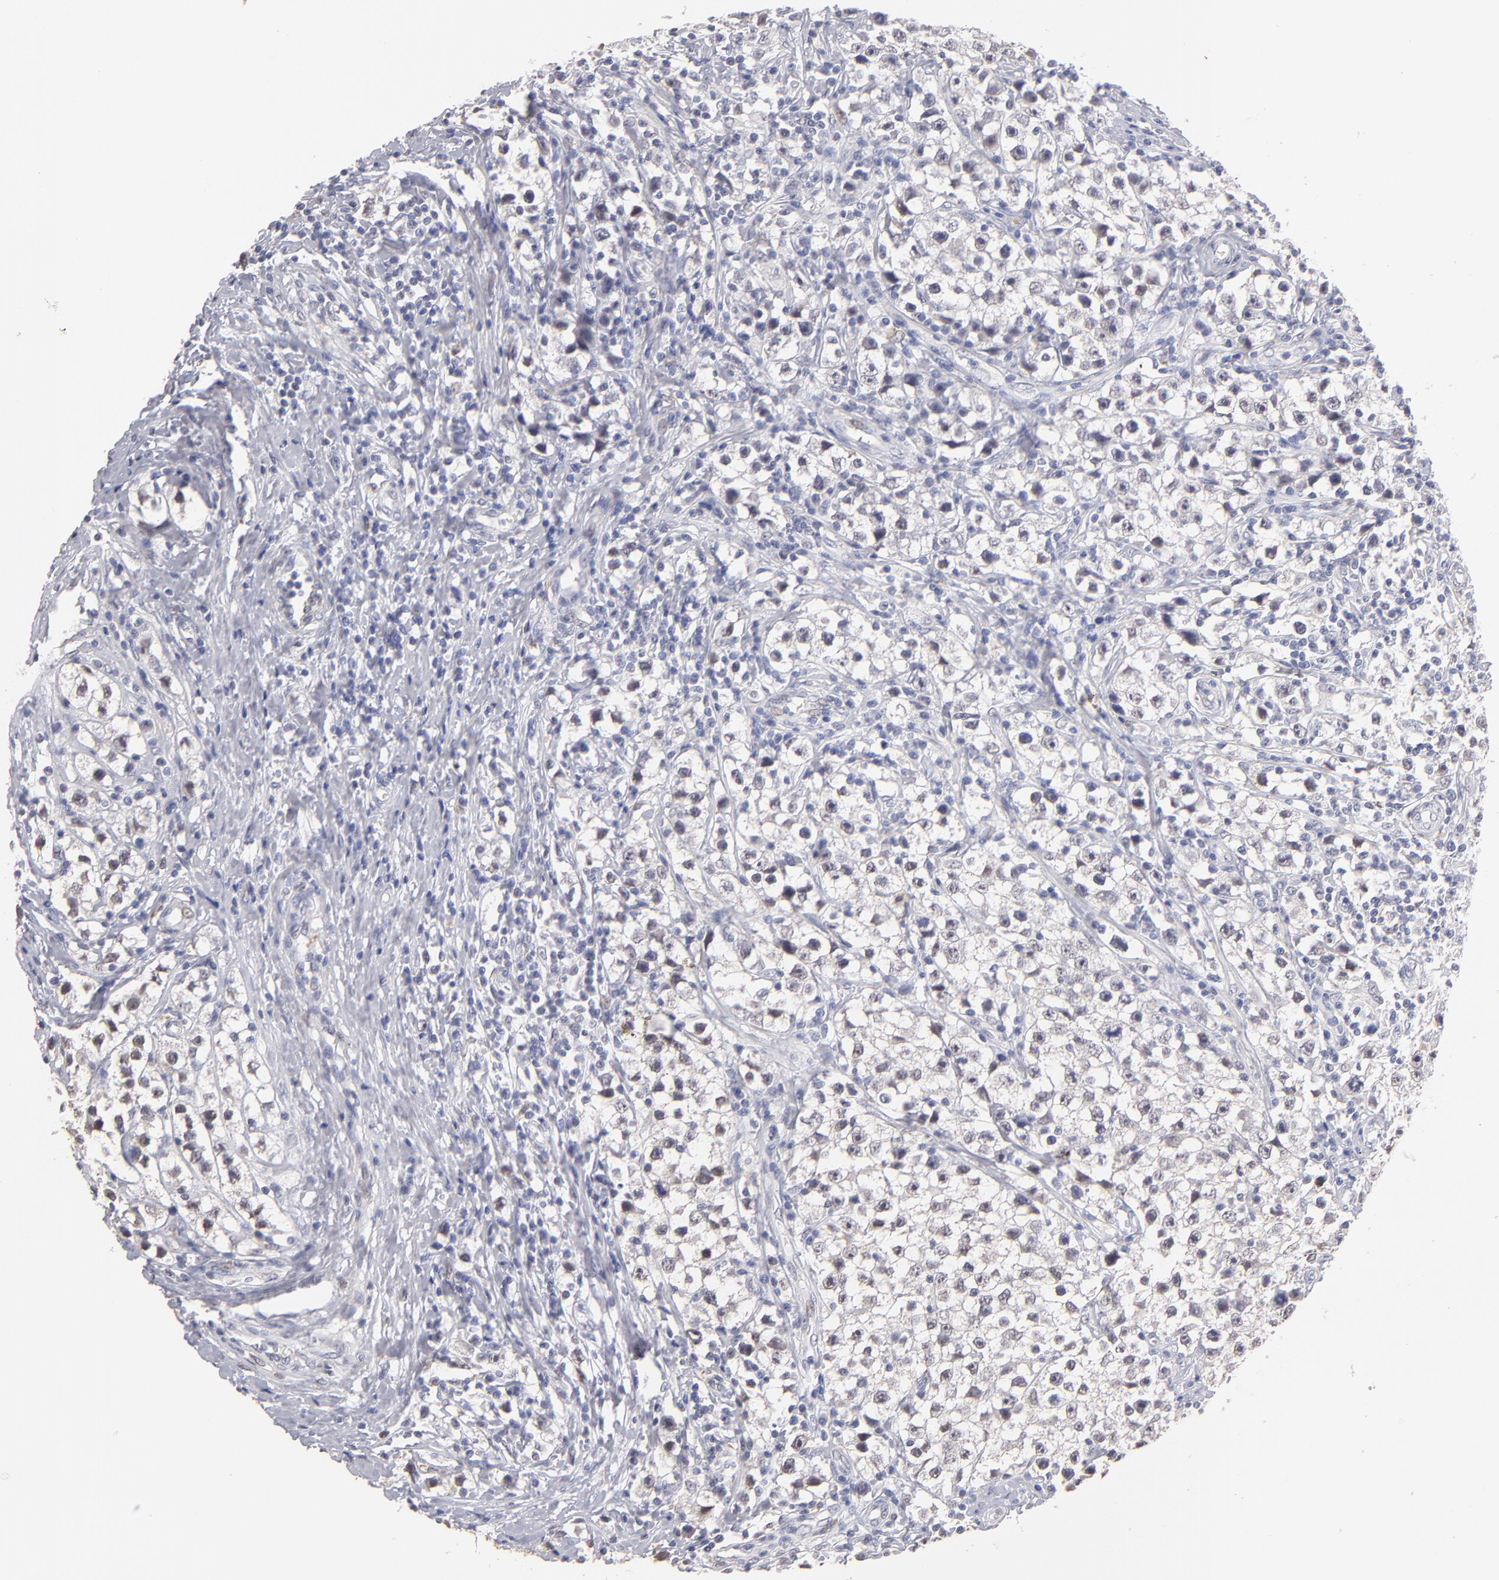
{"staining": {"intensity": "weak", "quantity": "25%-75%", "location": "nuclear"}, "tissue": "testis cancer", "cell_type": "Tumor cells", "image_type": "cancer", "snomed": [{"axis": "morphology", "description": "Seminoma, NOS"}, {"axis": "topography", "description": "Testis"}], "caption": "Protein expression analysis of human testis cancer (seminoma) reveals weak nuclear staining in approximately 25%-75% of tumor cells. The staining was performed using DAB to visualize the protein expression in brown, while the nuclei were stained in blue with hematoxylin (Magnification: 20x).", "gene": "MGAM", "patient": {"sex": "male", "age": 35}}